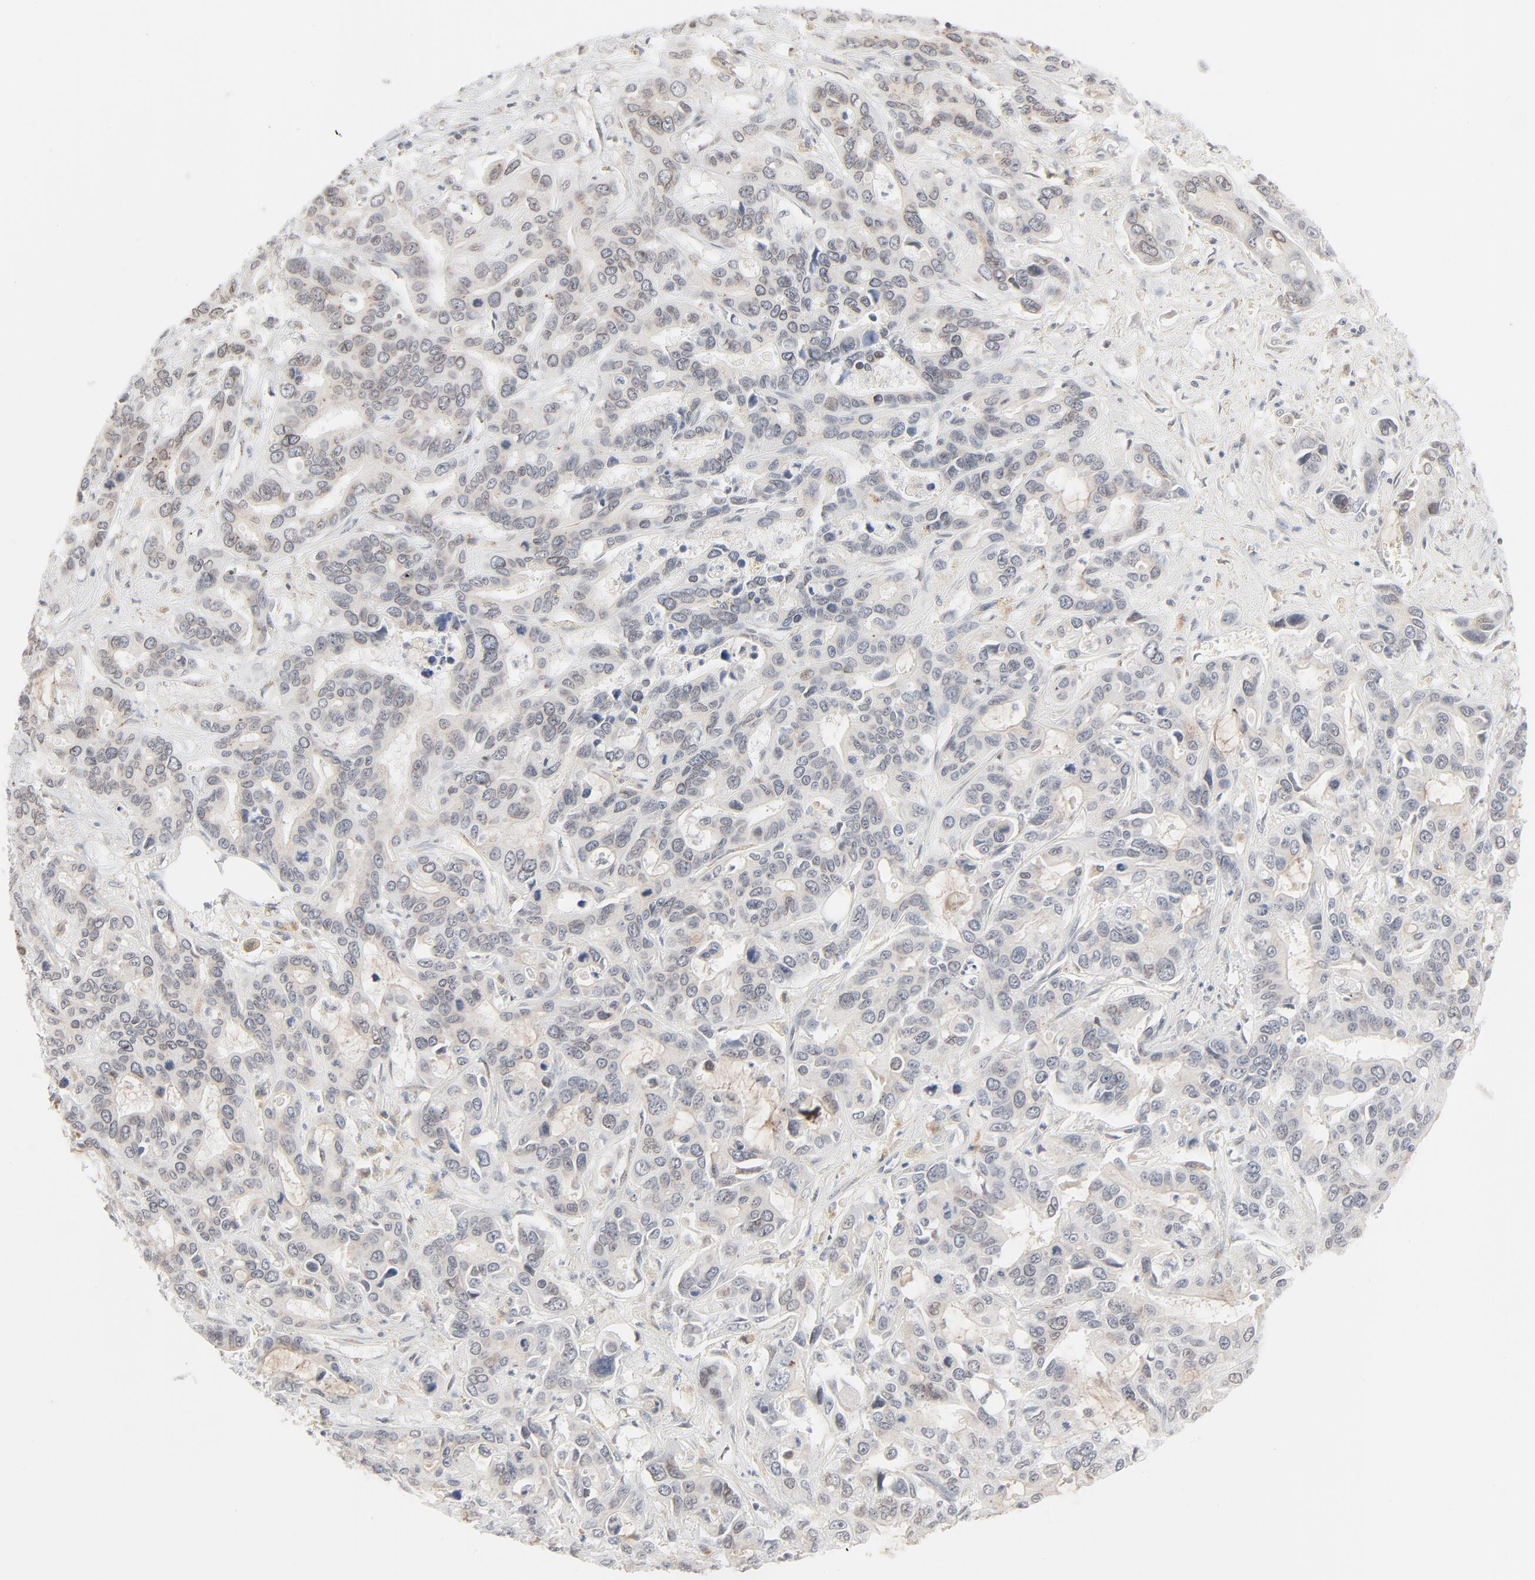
{"staining": {"intensity": "weak", "quantity": "<25%", "location": "cytoplasmic/membranous,nuclear"}, "tissue": "liver cancer", "cell_type": "Tumor cells", "image_type": "cancer", "snomed": [{"axis": "morphology", "description": "Cholangiocarcinoma"}, {"axis": "topography", "description": "Liver"}], "caption": "This is a image of immunohistochemistry (IHC) staining of liver cancer (cholangiocarcinoma), which shows no positivity in tumor cells. The staining is performed using DAB (3,3'-diaminobenzidine) brown chromogen with nuclei counter-stained in using hematoxylin.", "gene": "MAD1L1", "patient": {"sex": "female", "age": 65}}